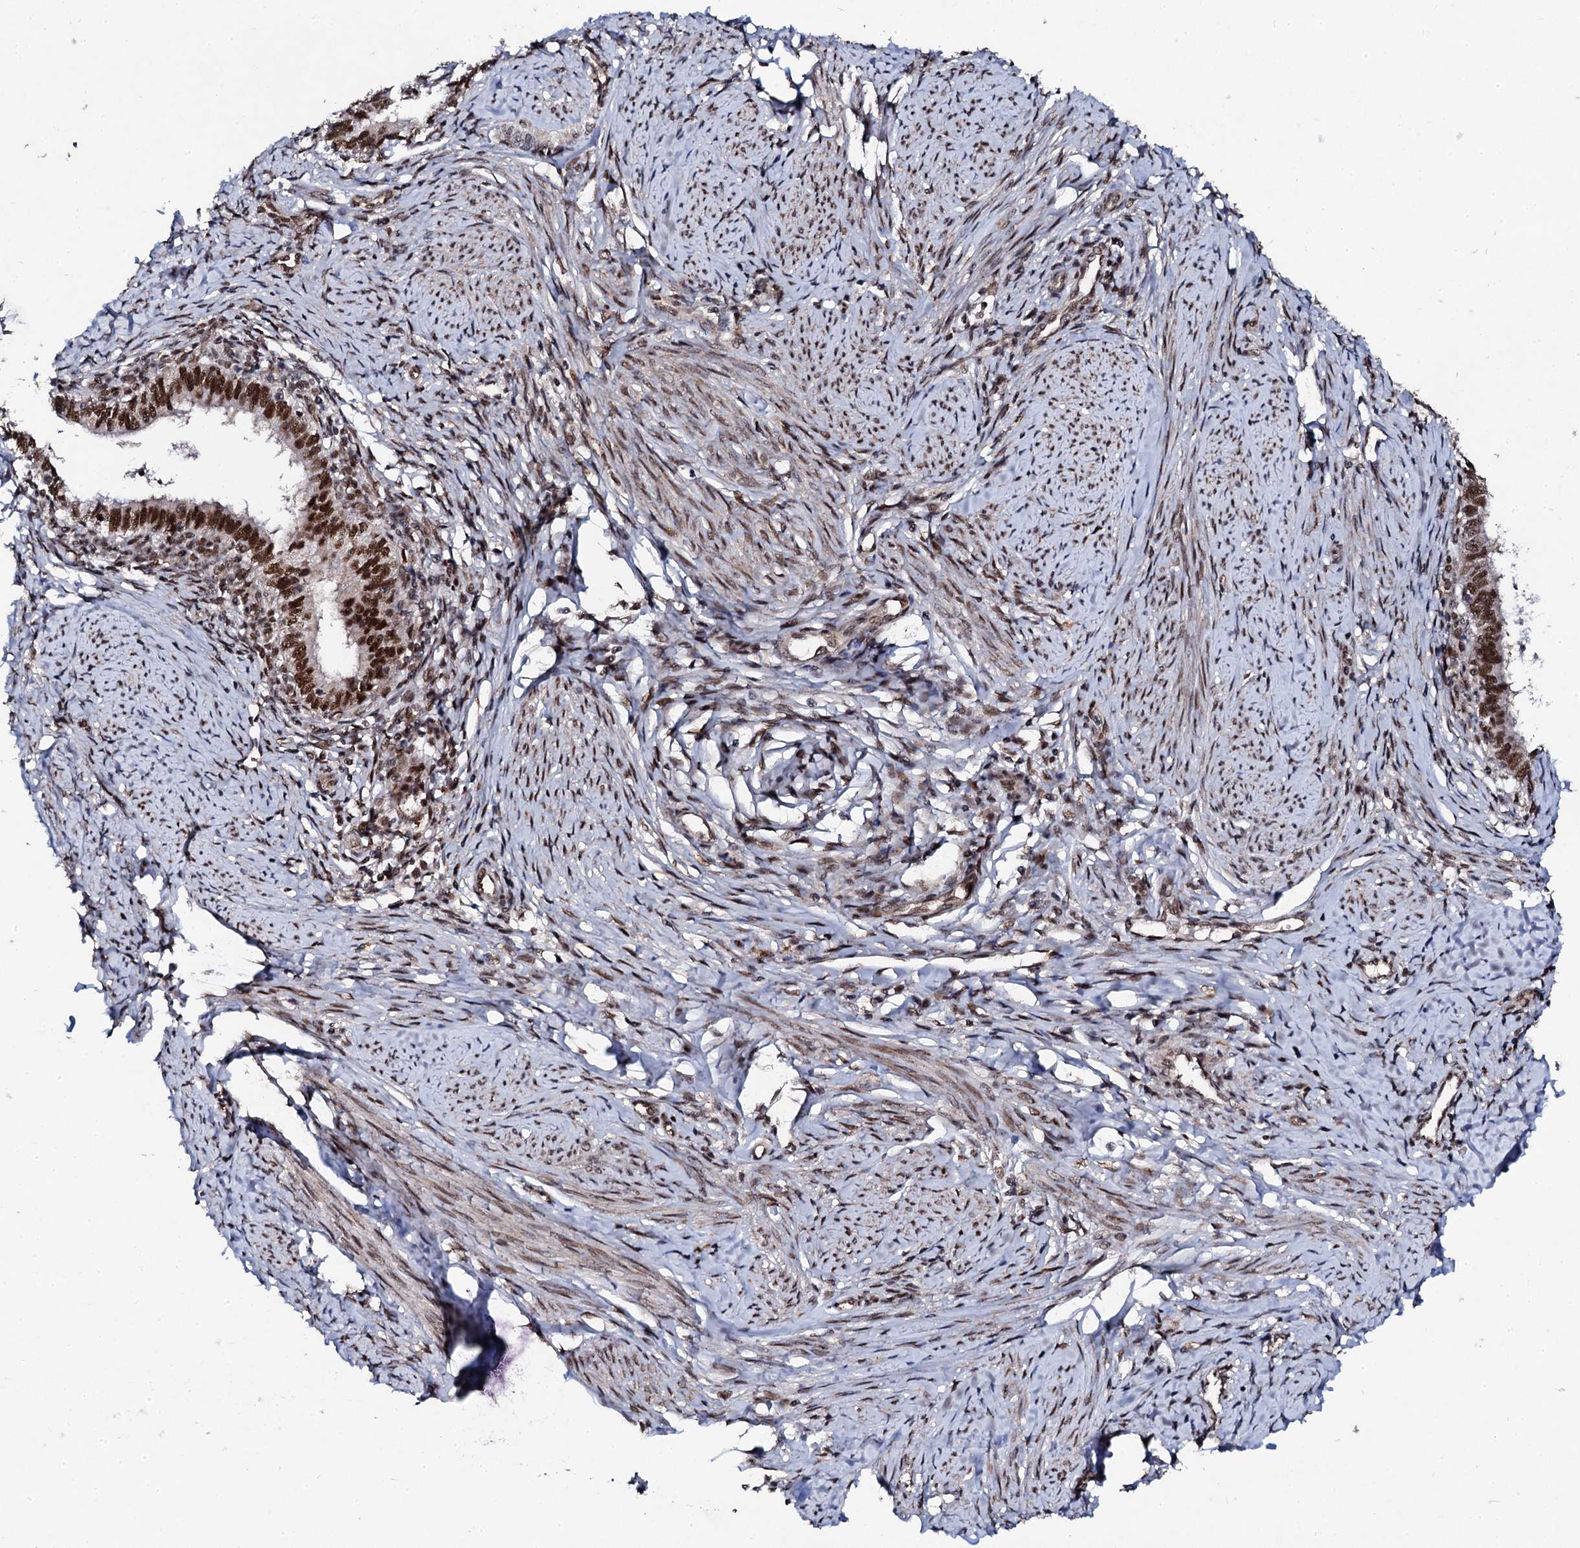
{"staining": {"intensity": "strong", "quantity": ">75%", "location": "nuclear"}, "tissue": "cervical cancer", "cell_type": "Tumor cells", "image_type": "cancer", "snomed": [{"axis": "morphology", "description": "Adenocarcinoma, NOS"}, {"axis": "topography", "description": "Cervix"}], "caption": "Strong nuclear positivity for a protein is seen in approximately >75% of tumor cells of adenocarcinoma (cervical) using immunohistochemistry.", "gene": "CSTF3", "patient": {"sex": "female", "age": 36}}